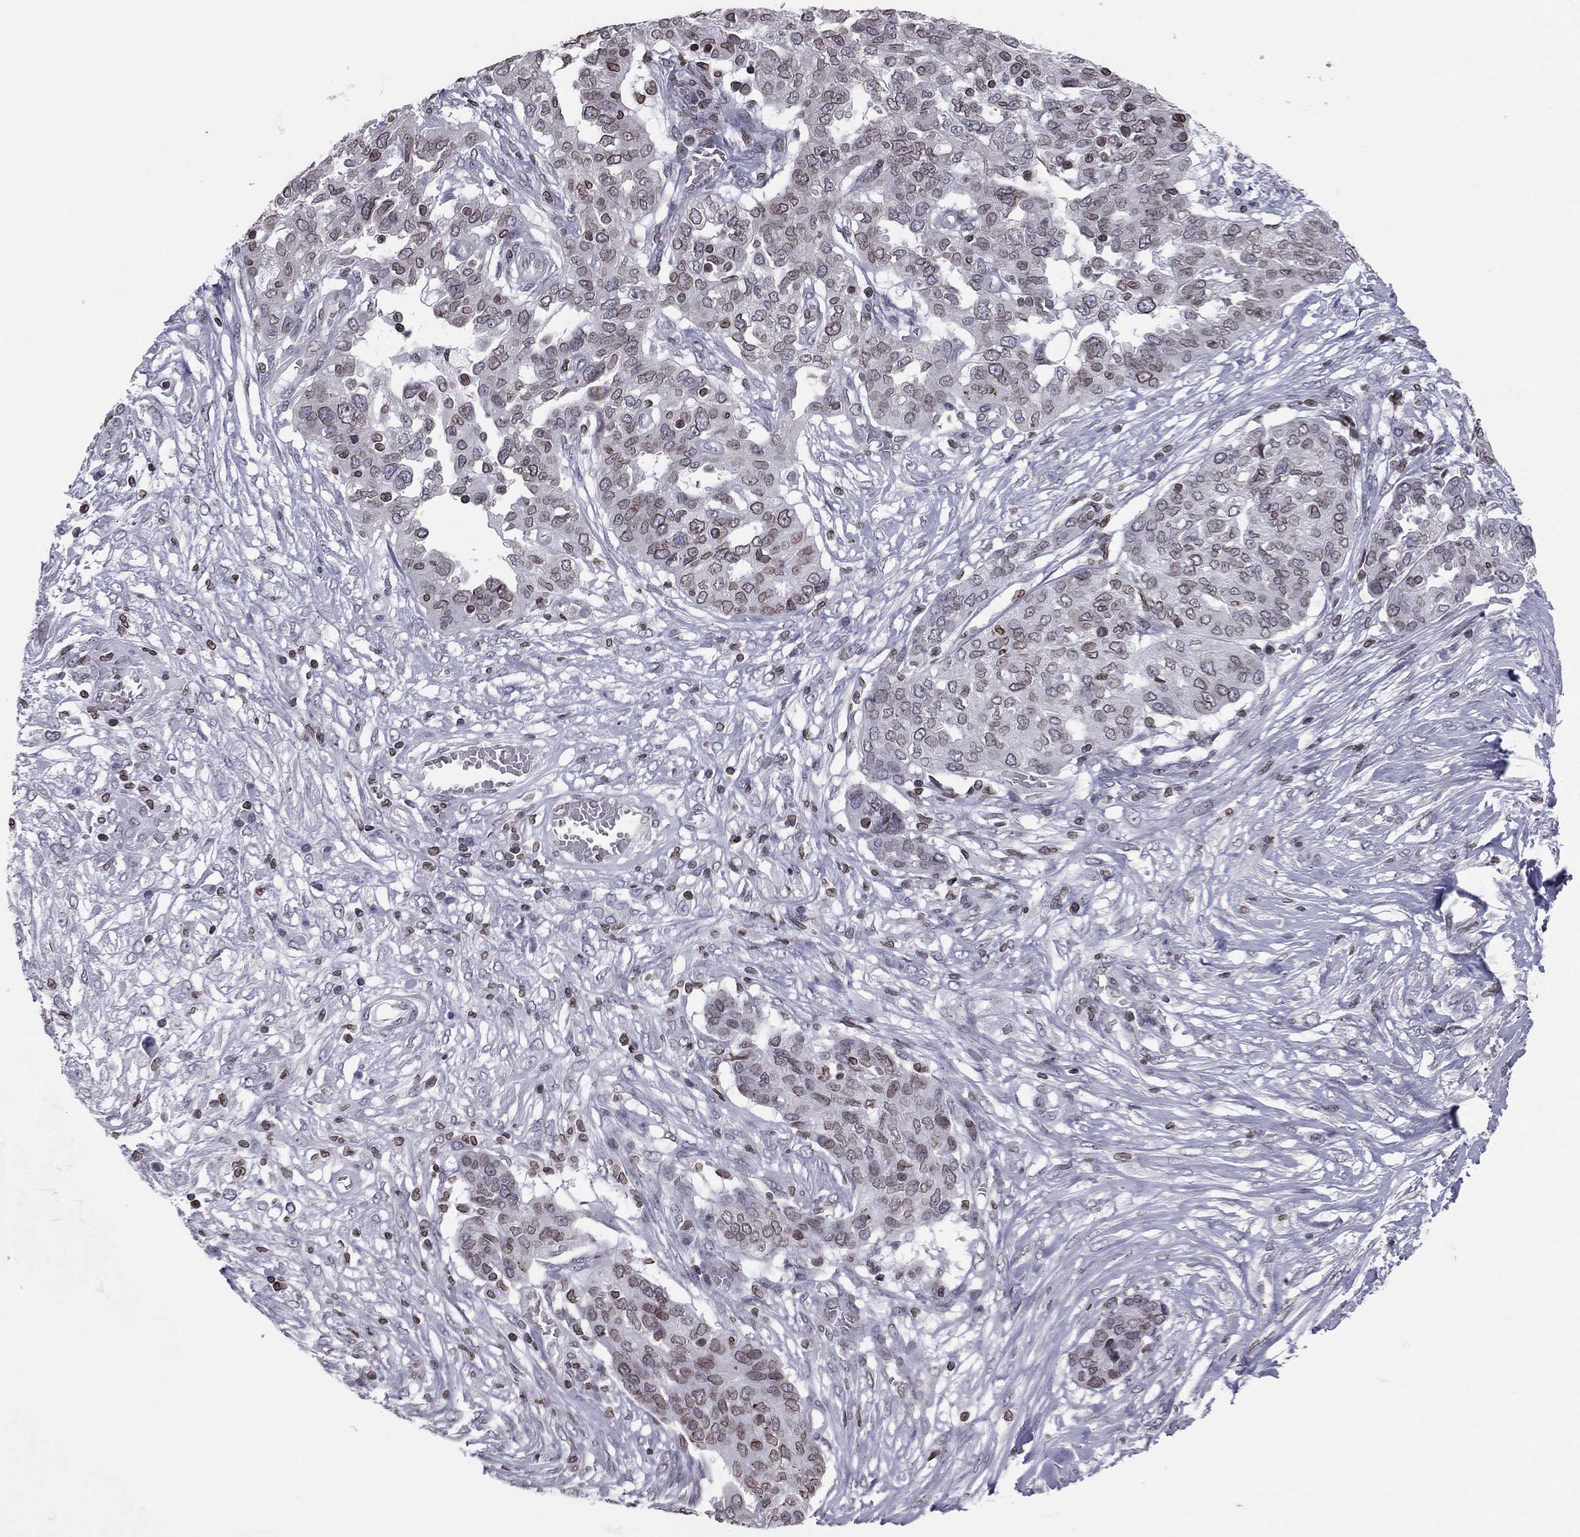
{"staining": {"intensity": "weak", "quantity": ">75%", "location": "cytoplasmic/membranous,nuclear"}, "tissue": "ovarian cancer", "cell_type": "Tumor cells", "image_type": "cancer", "snomed": [{"axis": "morphology", "description": "Cystadenocarcinoma, serous, NOS"}, {"axis": "topography", "description": "Ovary"}], "caption": "Immunohistochemistry of human serous cystadenocarcinoma (ovarian) exhibits low levels of weak cytoplasmic/membranous and nuclear staining in approximately >75% of tumor cells.", "gene": "ESPL1", "patient": {"sex": "female", "age": 67}}